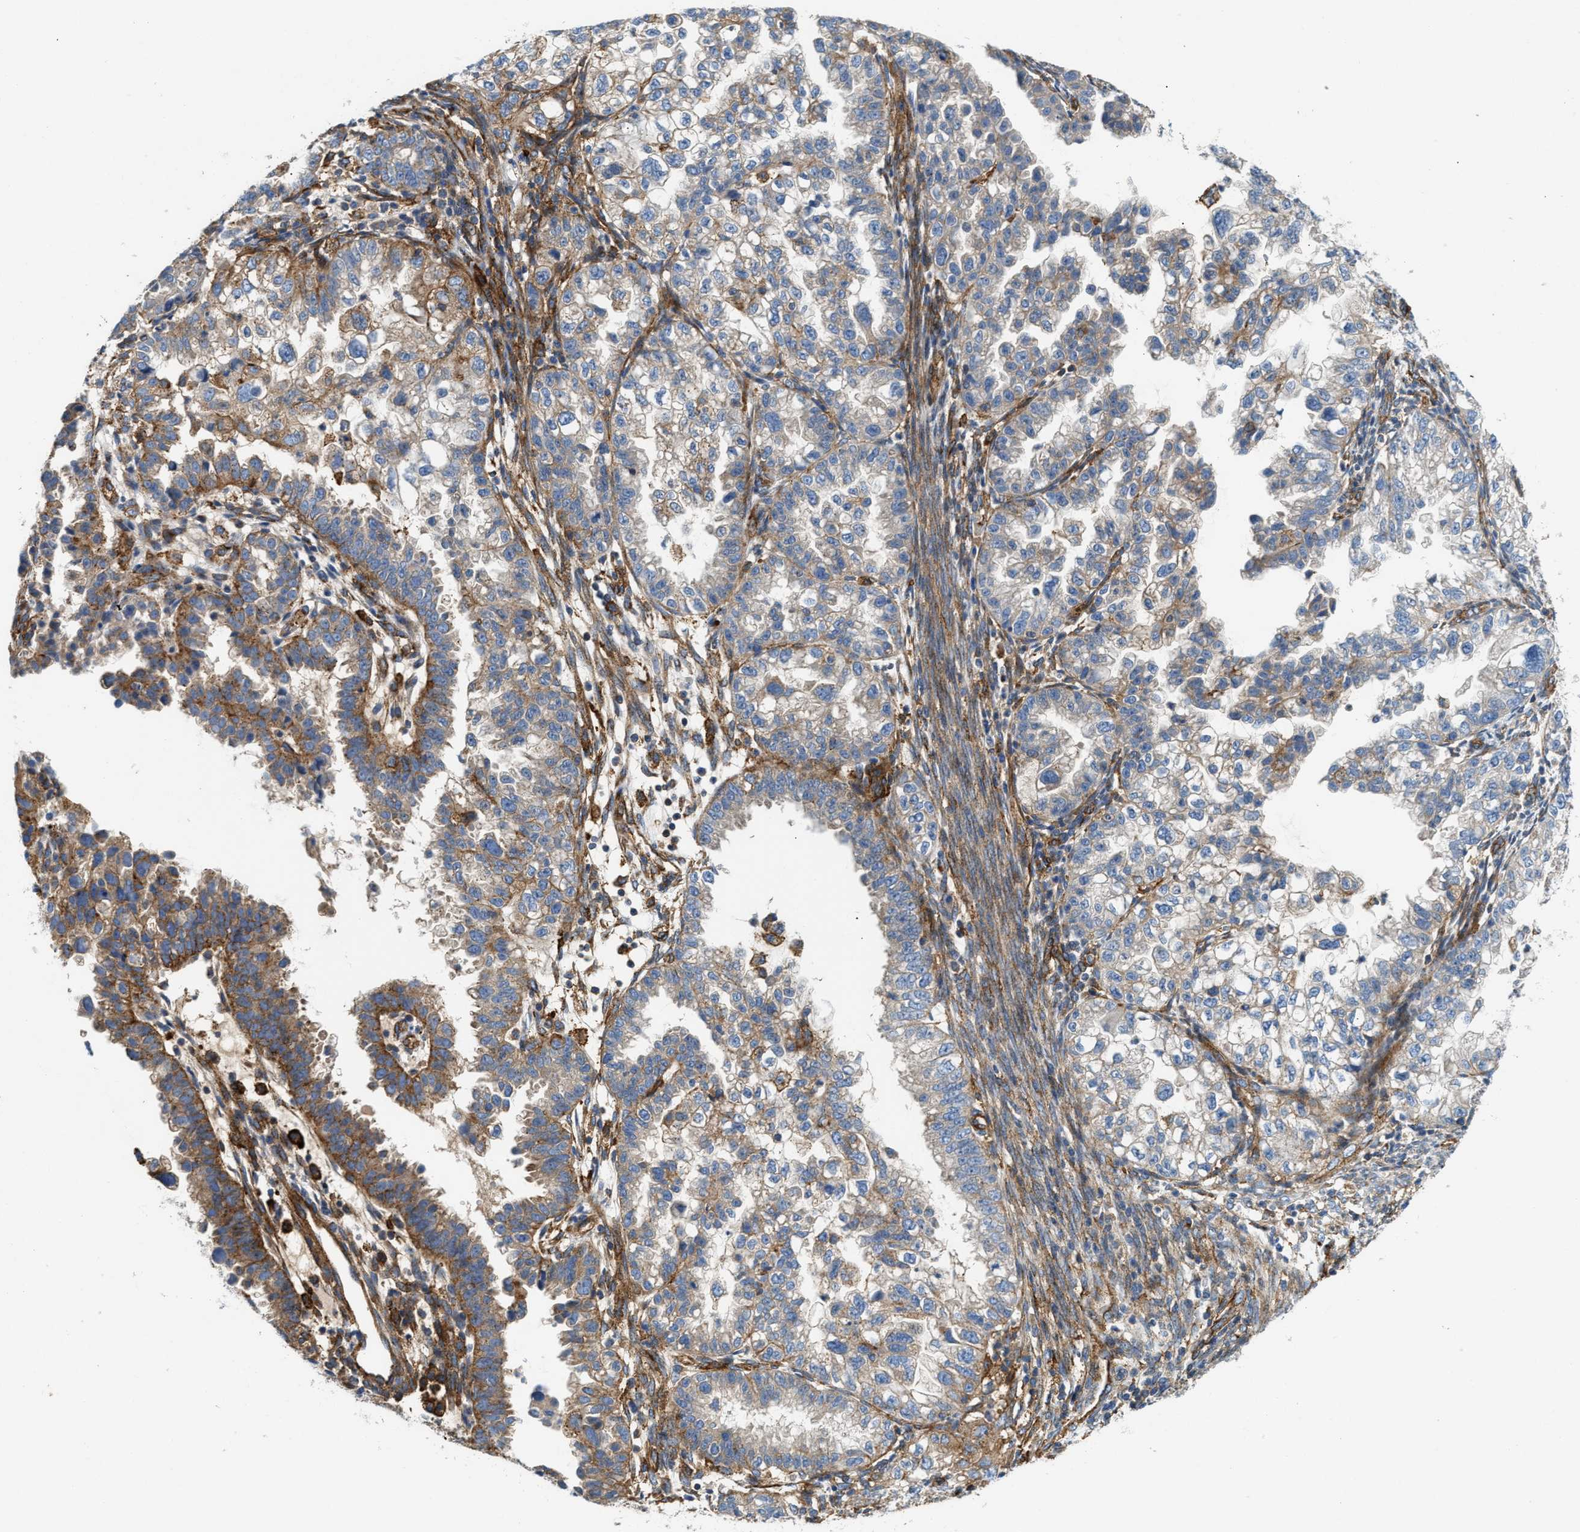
{"staining": {"intensity": "moderate", "quantity": "<25%", "location": "cytoplasmic/membranous"}, "tissue": "endometrial cancer", "cell_type": "Tumor cells", "image_type": "cancer", "snomed": [{"axis": "morphology", "description": "Adenocarcinoma, NOS"}, {"axis": "topography", "description": "Endometrium"}], "caption": "Immunohistochemical staining of endometrial cancer (adenocarcinoma) demonstrates low levels of moderate cytoplasmic/membranous staining in about <25% of tumor cells.", "gene": "NSUN7", "patient": {"sex": "female", "age": 85}}